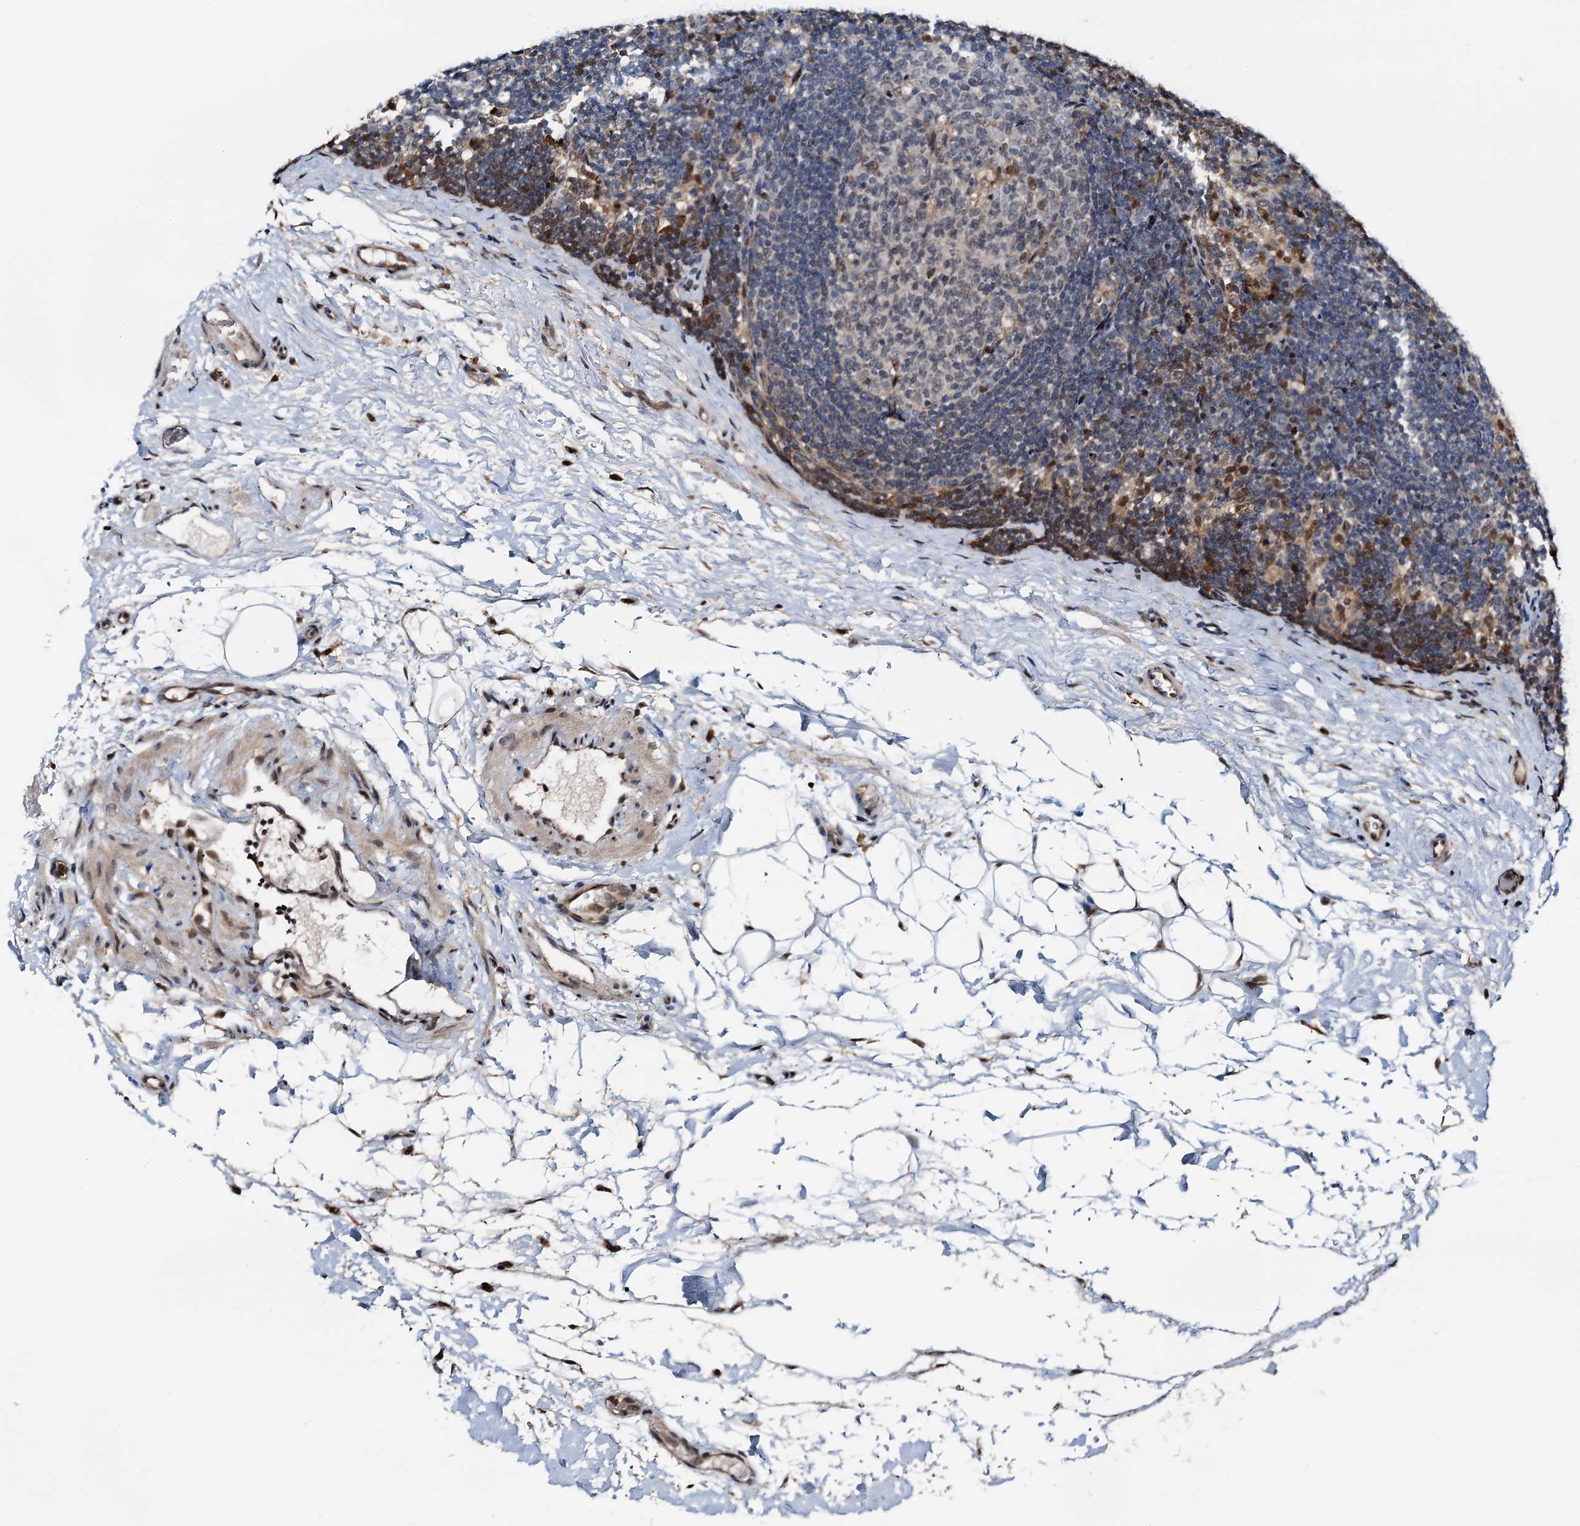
{"staining": {"intensity": "weak", "quantity": "<25%", "location": "nuclear"}, "tissue": "lymph node", "cell_type": "Germinal center cells", "image_type": "normal", "snomed": [{"axis": "morphology", "description": "Normal tissue, NOS"}, {"axis": "topography", "description": "Lymph node"}], "caption": "Immunohistochemistry micrograph of benign lymph node: lymph node stained with DAB shows no significant protein positivity in germinal center cells.", "gene": "ZNF609", "patient": {"sex": "female", "age": 22}}